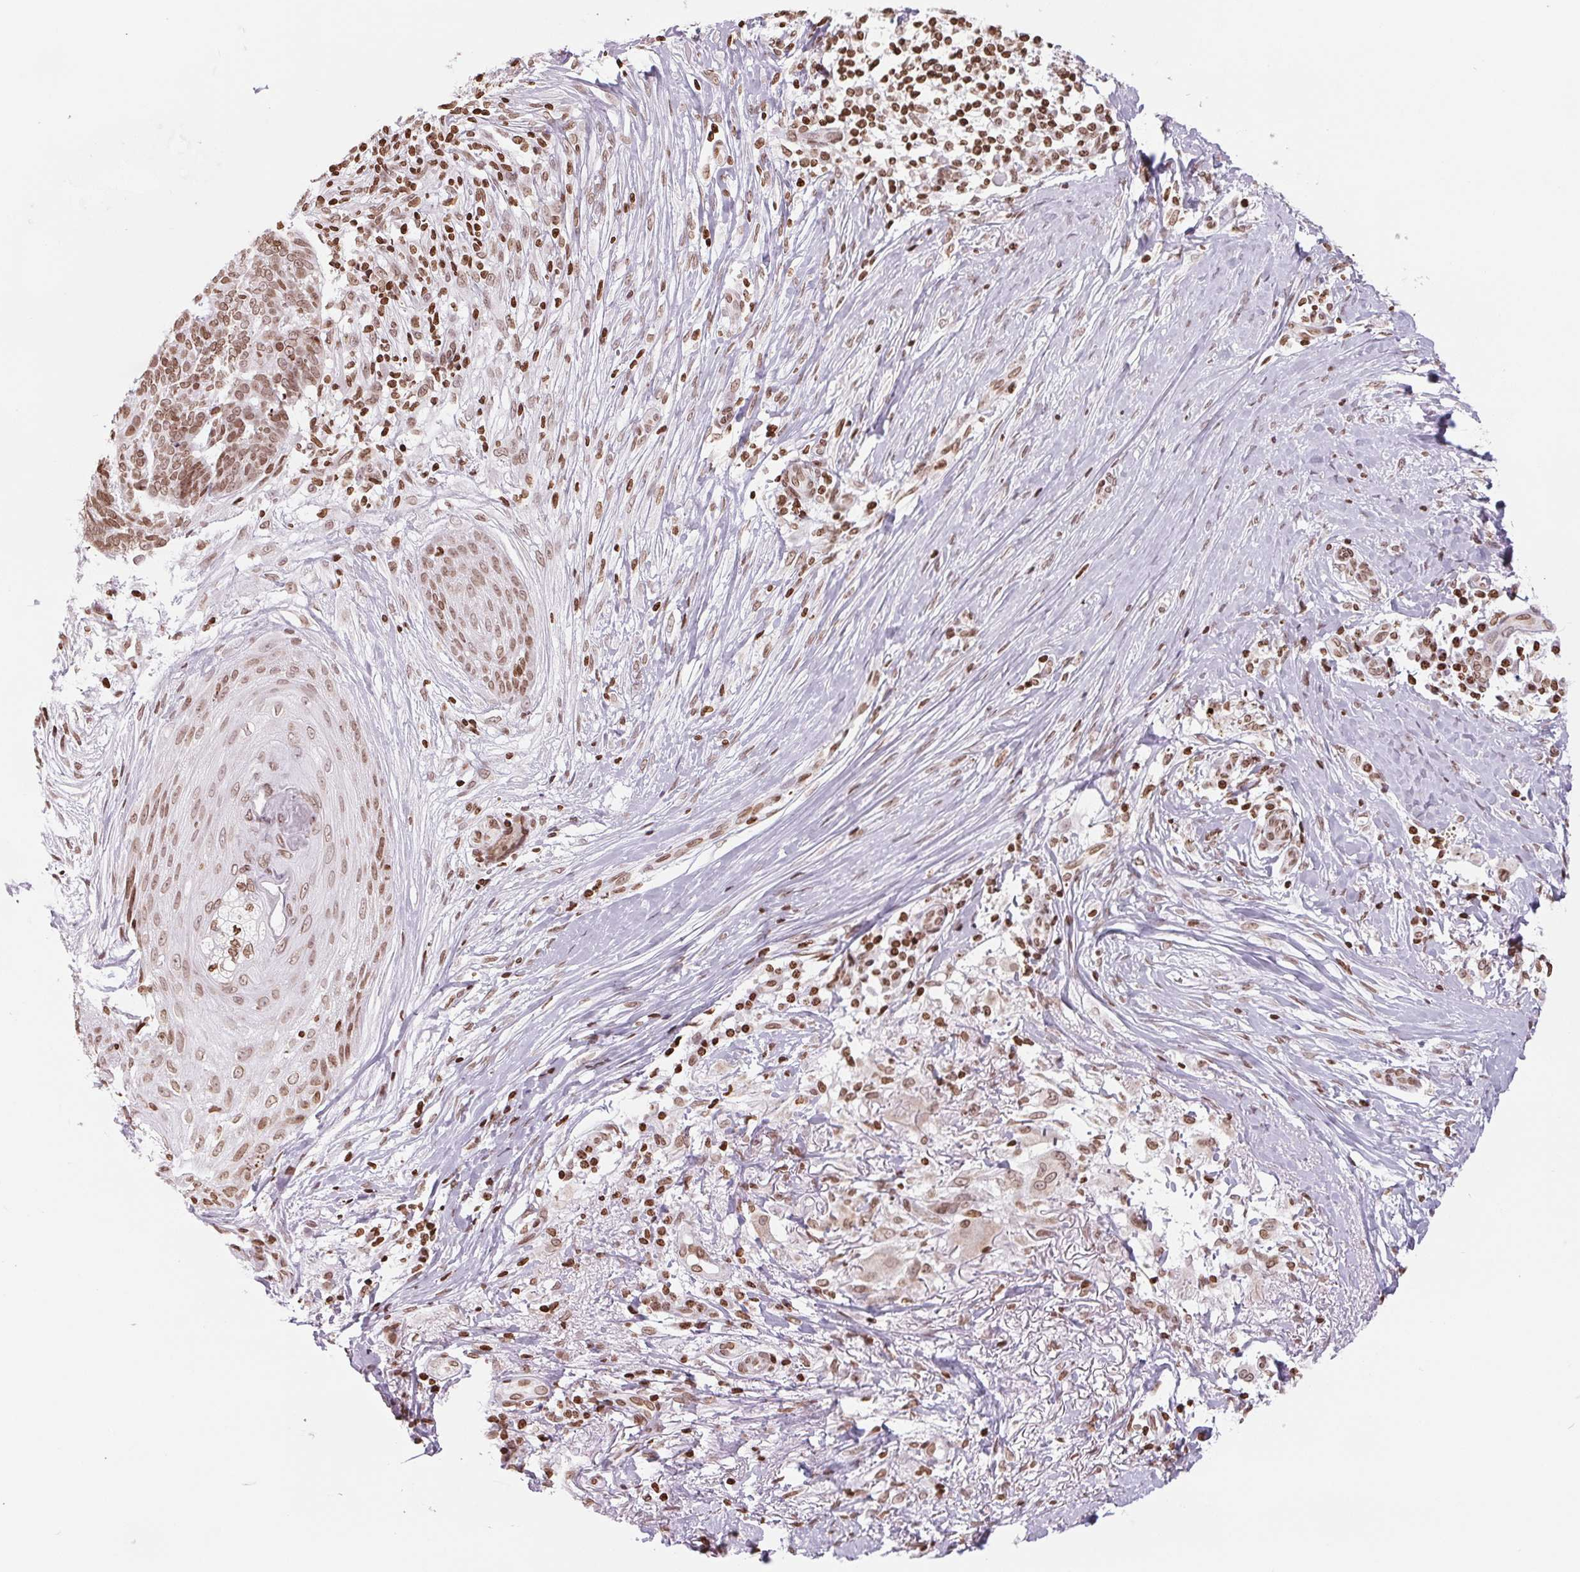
{"staining": {"intensity": "moderate", "quantity": ">75%", "location": "cytoplasmic/membranous,nuclear"}, "tissue": "skin cancer", "cell_type": "Tumor cells", "image_type": "cancer", "snomed": [{"axis": "morphology", "description": "Basal cell carcinoma"}, {"axis": "topography", "description": "Skin"}, {"axis": "topography", "description": "Skin of nose"}], "caption": "Approximately >75% of tumor cells in skin basal cell carcinoma display moderate cytoplasmic/membranous and nuclear protein positivity as visualized by brown immunohistochemical staining.", "gene": "SMIM12", "patient": {"sex": "female", "age": 81}}